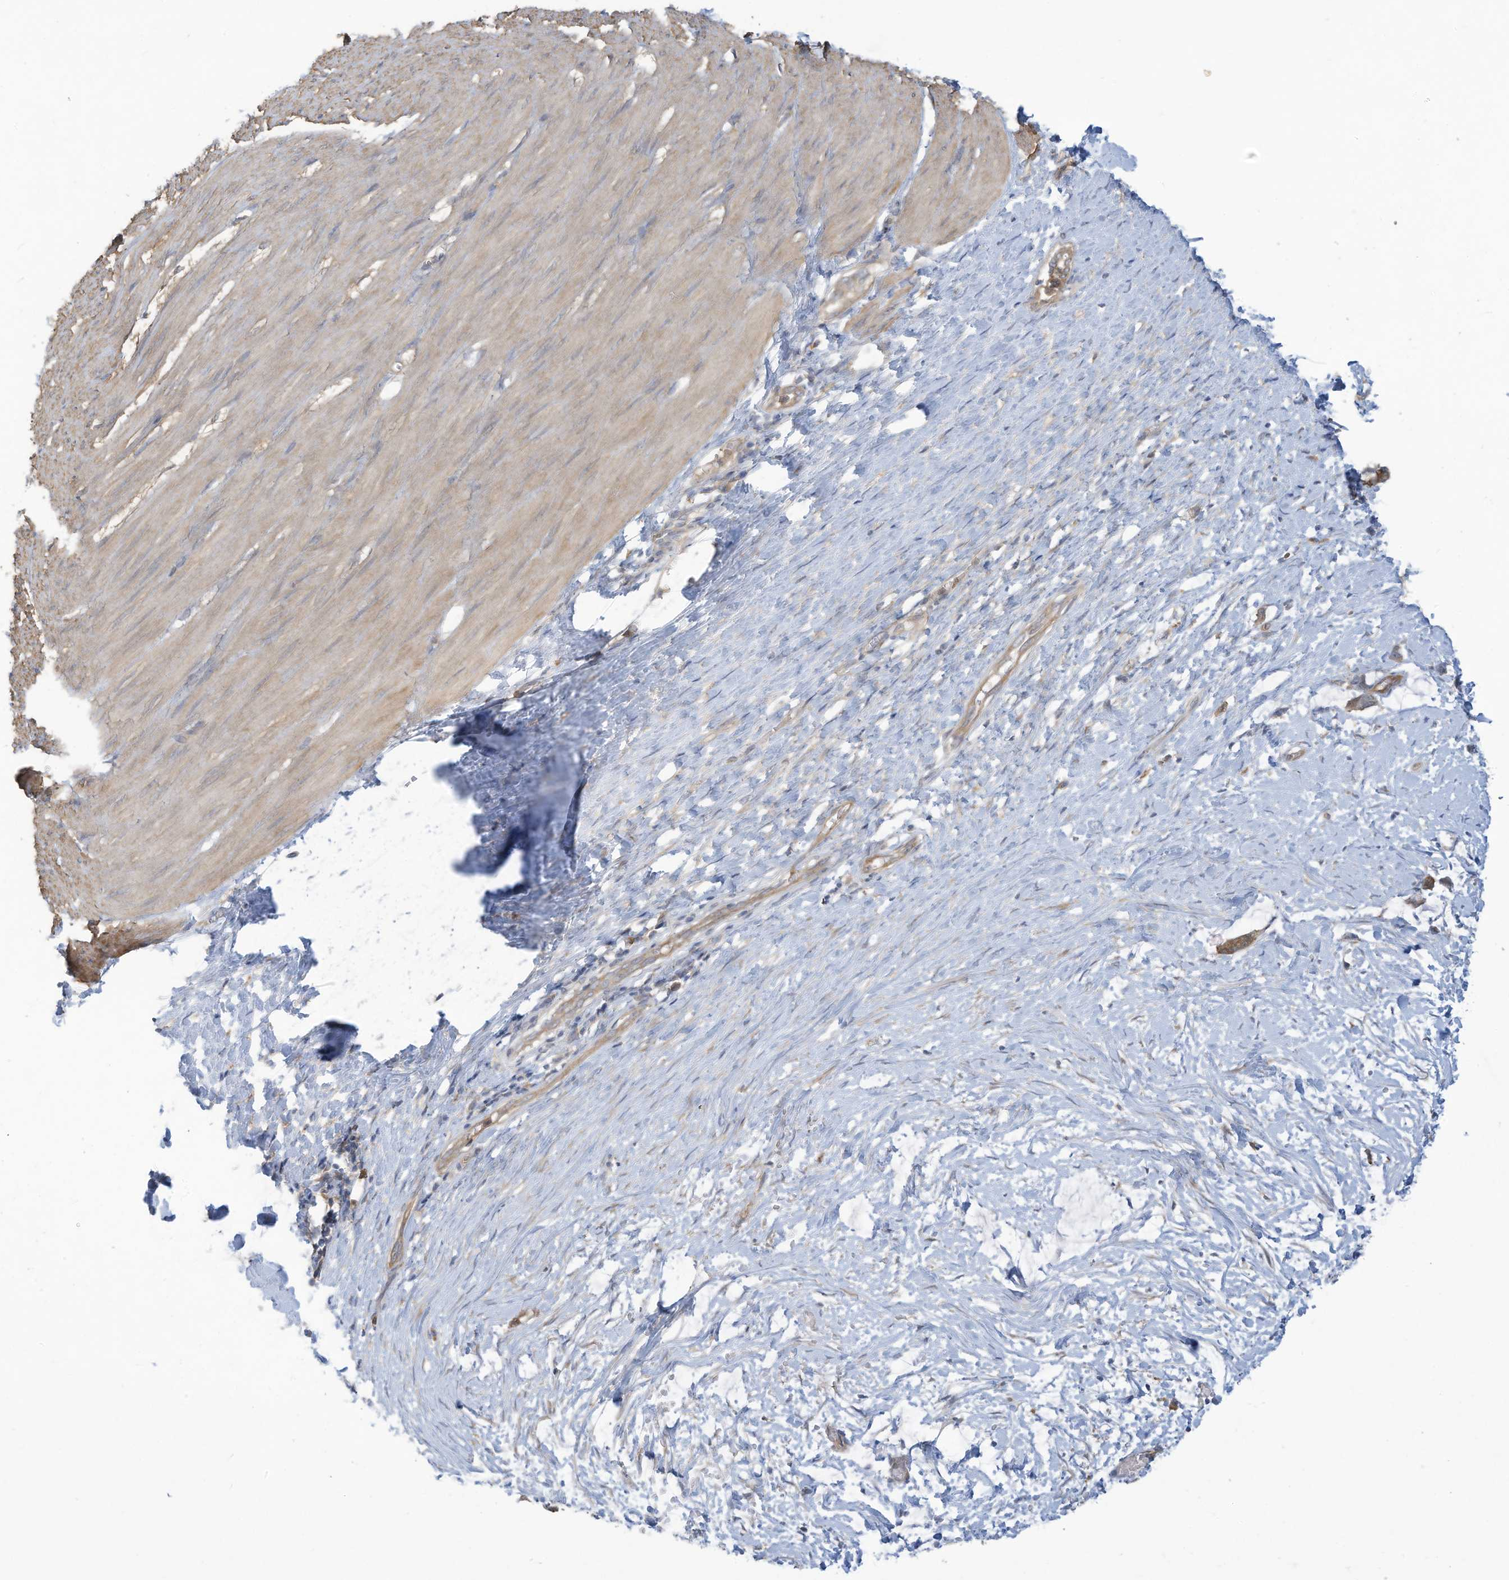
{"staining": {"intensity": "moderate", "quantity": ">75%", "location": "cytoplasmic/membranous"}, "tissue": "smooth muscle", "cell_type": "Smooth muscle cells", "image_type": "normal", "snomed": [{"axis": "morphology", "description": "Normal tissue, NOS"}, {"axis": "morphology", "description": "Adenocarcinoma, NOS"}, {"axis": "topography", "description": "Colon"}, {"axis": "topography", "description": "Peripheral nerve tissue"}], "caption": "High-power microscopy captured an IHC micrograph of unremarkable smooth muscle, revealing moderate cytoplasmic/membranous staining in approximately >75% of smooth muscle cells. (DAB (3,3'-diaminobenzidine) IHC, brown staining for protein, blue staining for nuclei).", "gene": "ADI1", "patient": {"sex": "male", "age": 14}}